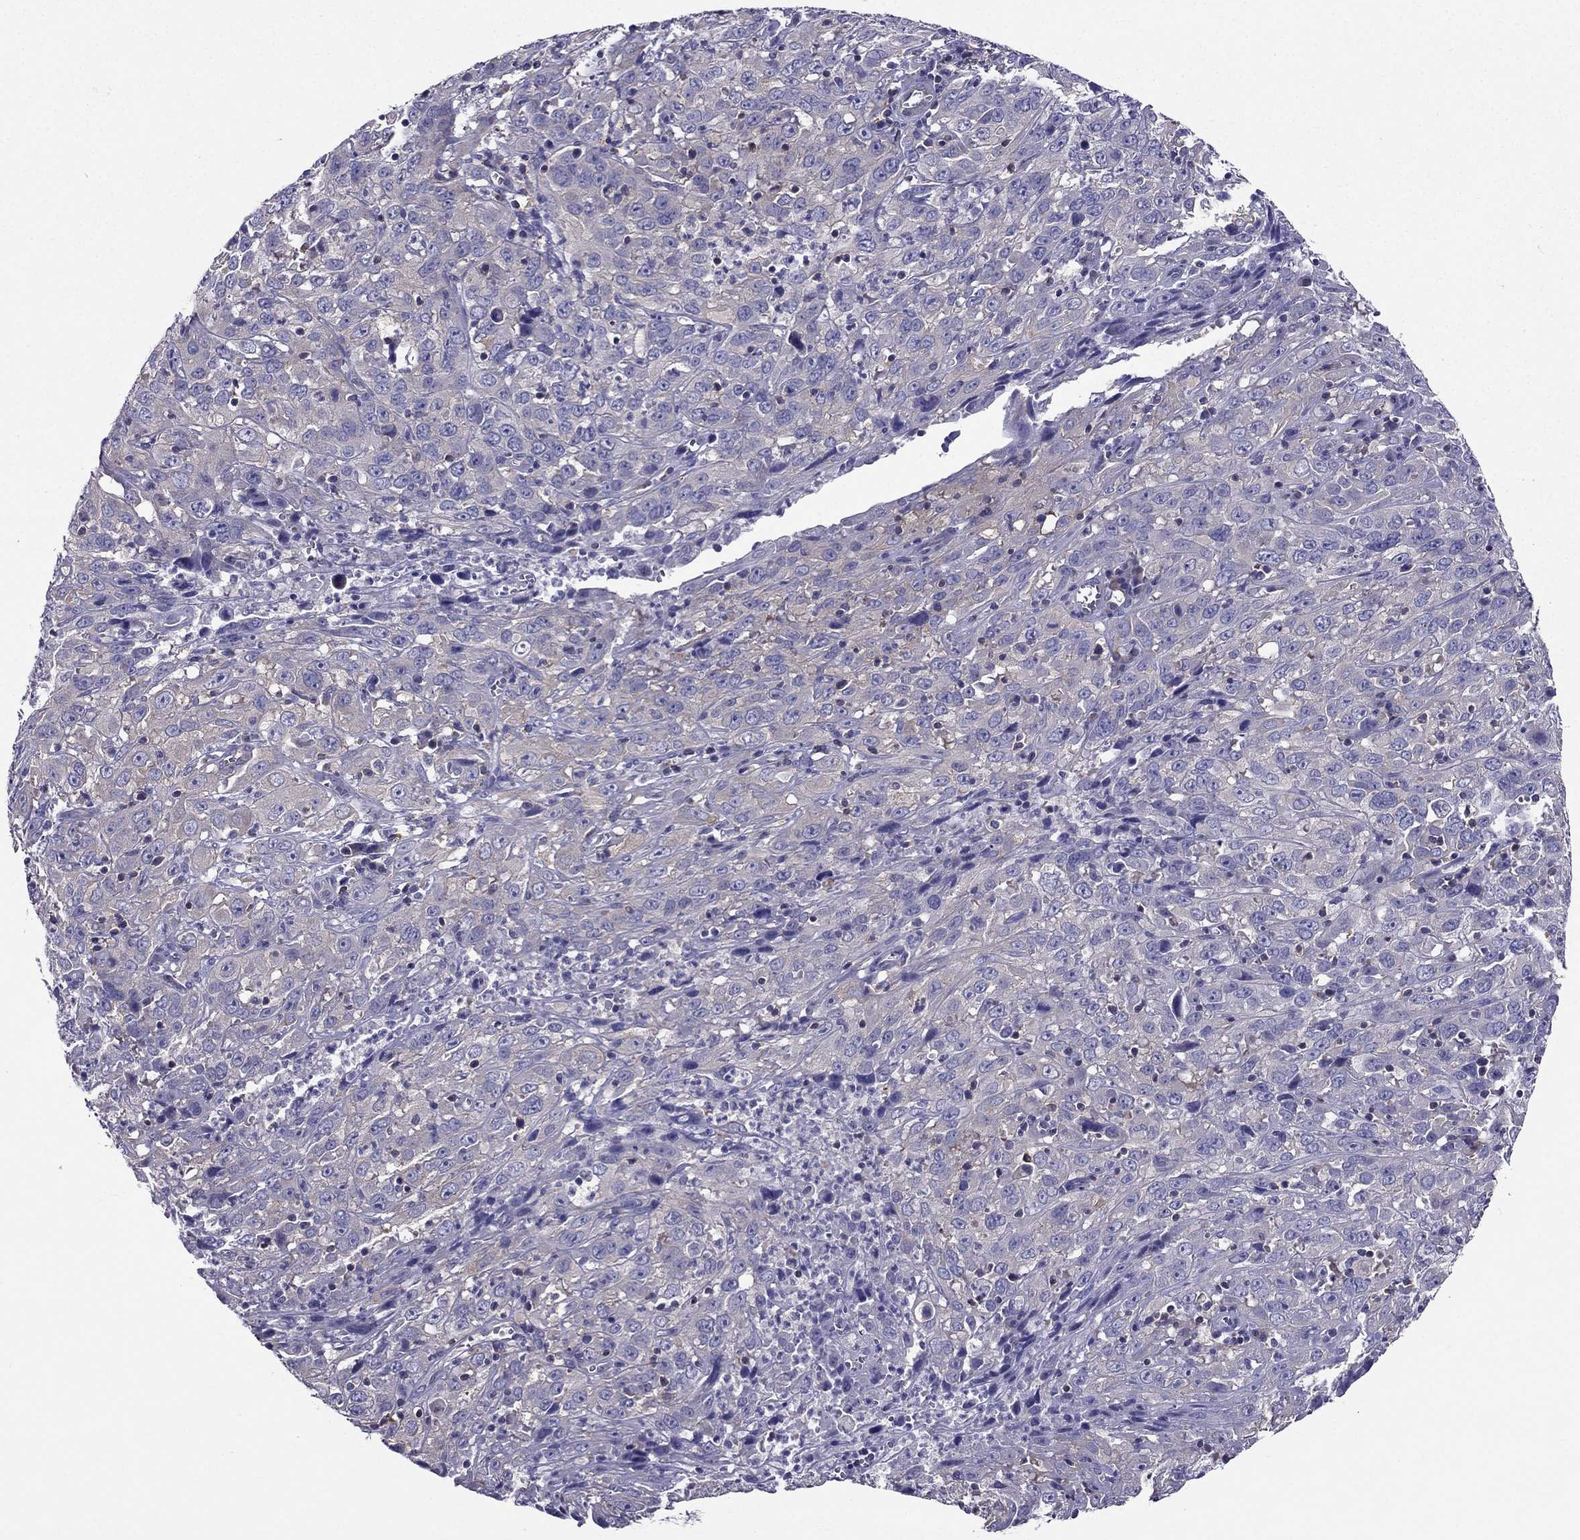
{"staining": {"intensity": "weak", "quantity": "<25%", "location": "cytoplasmic/membranous"}, "tissue": "cervical cancer", "cell_type": "Tumor cells", "image_type": "cancer", "snomed": [{"axis": "morphology", "description": "Squamous cell carcinoma, NOS"}, {"axis": "topography", "description": "Cervix"}], "caption": "High power microscopy image of an IHC image of cervical squamous cell carcinoma, revealing no significant positivity in tumor cells. (DAB (3,3'-diaminobenzidine) IHC, high magnification).", "gene": "AAK1", "patient": {"sex": "female", "age": 32}}